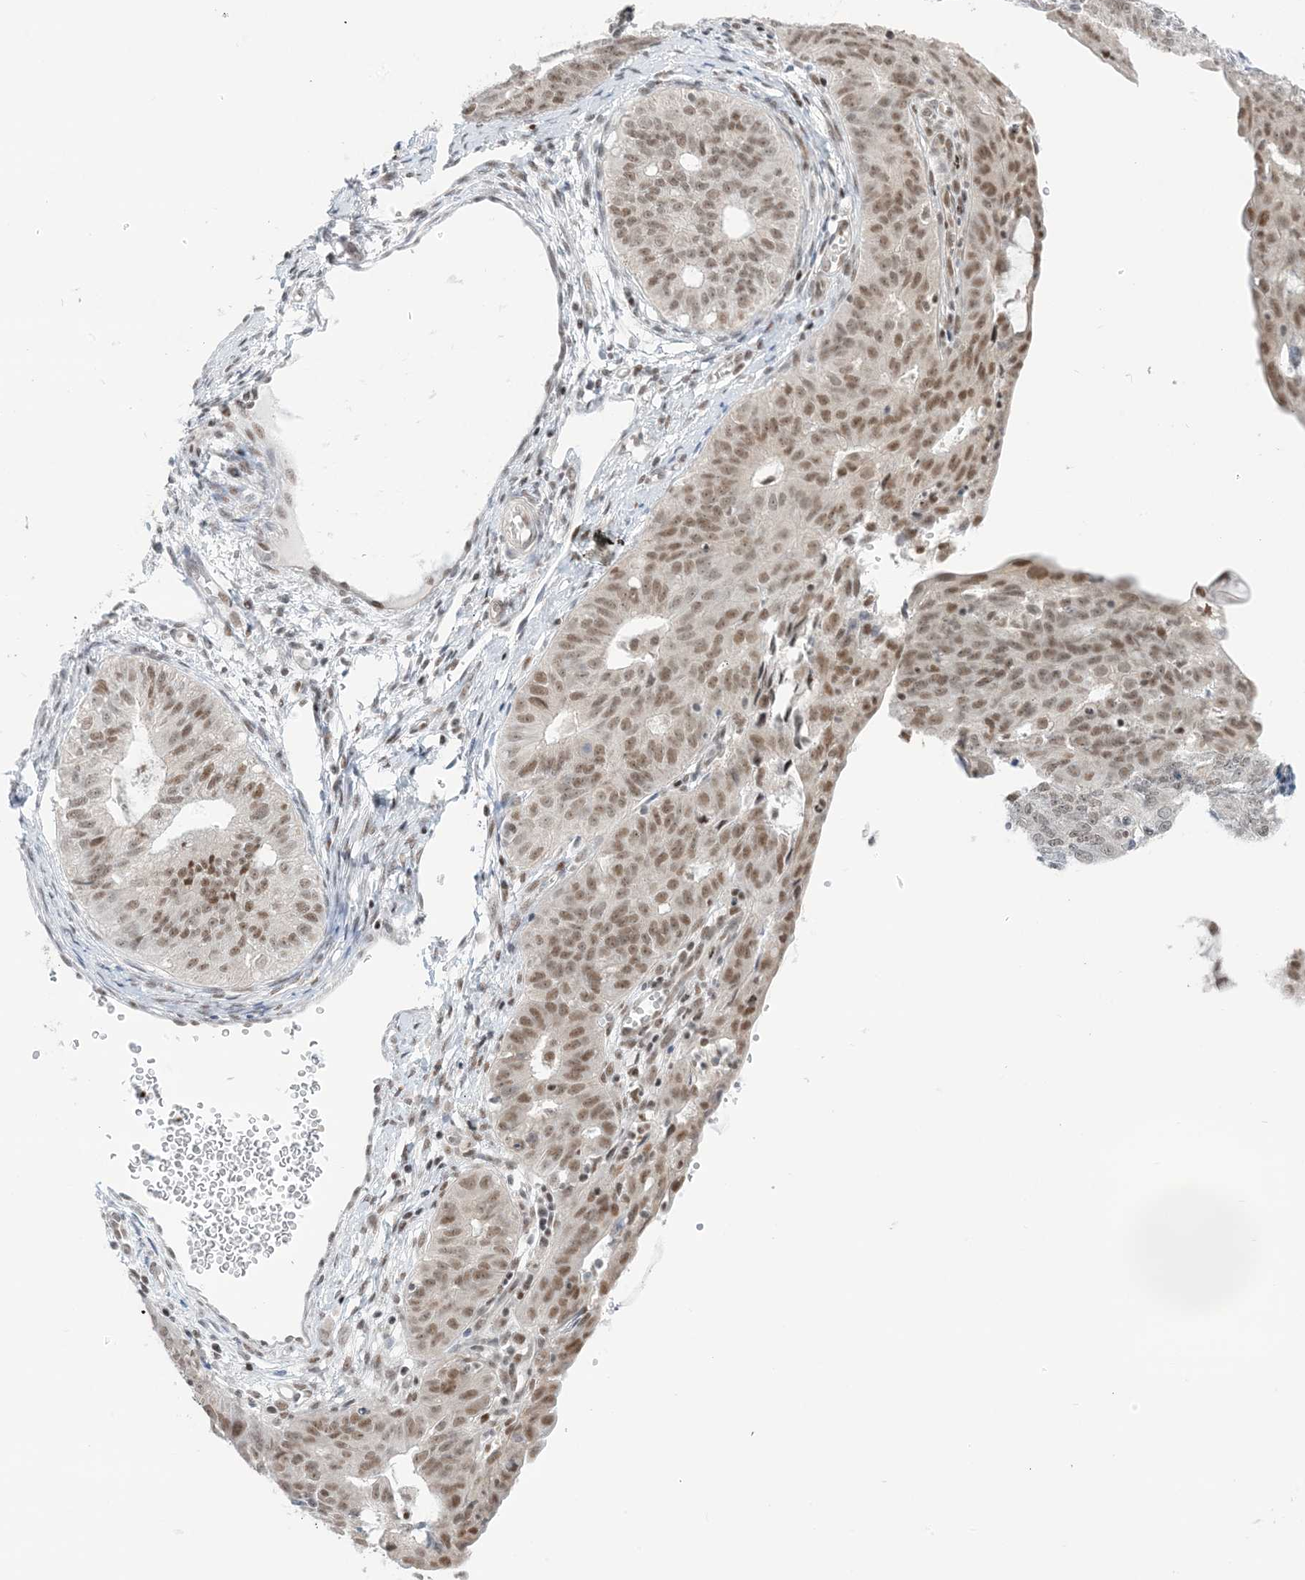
{"staining": {"intensity": "moderate", "quantity": ">75%", "location": "nuclear"}, "tissue": "endometrial cancer", "cell_type": "Tumor cells", "image_type": "cancer", "snomed": [{"axis": "morphology", "description": "Adenocarcinoma, NOS"}, {"axis": "topography", "description": "Endometrium"}], "caption": "This is an image of immunohistochemistry (IHC) staining of endometrial cancer, which shows moderate positivity in the nuclear of tumor cells.", "gene": "TFPT", "patient": {"sex": "female", "age": 32}}